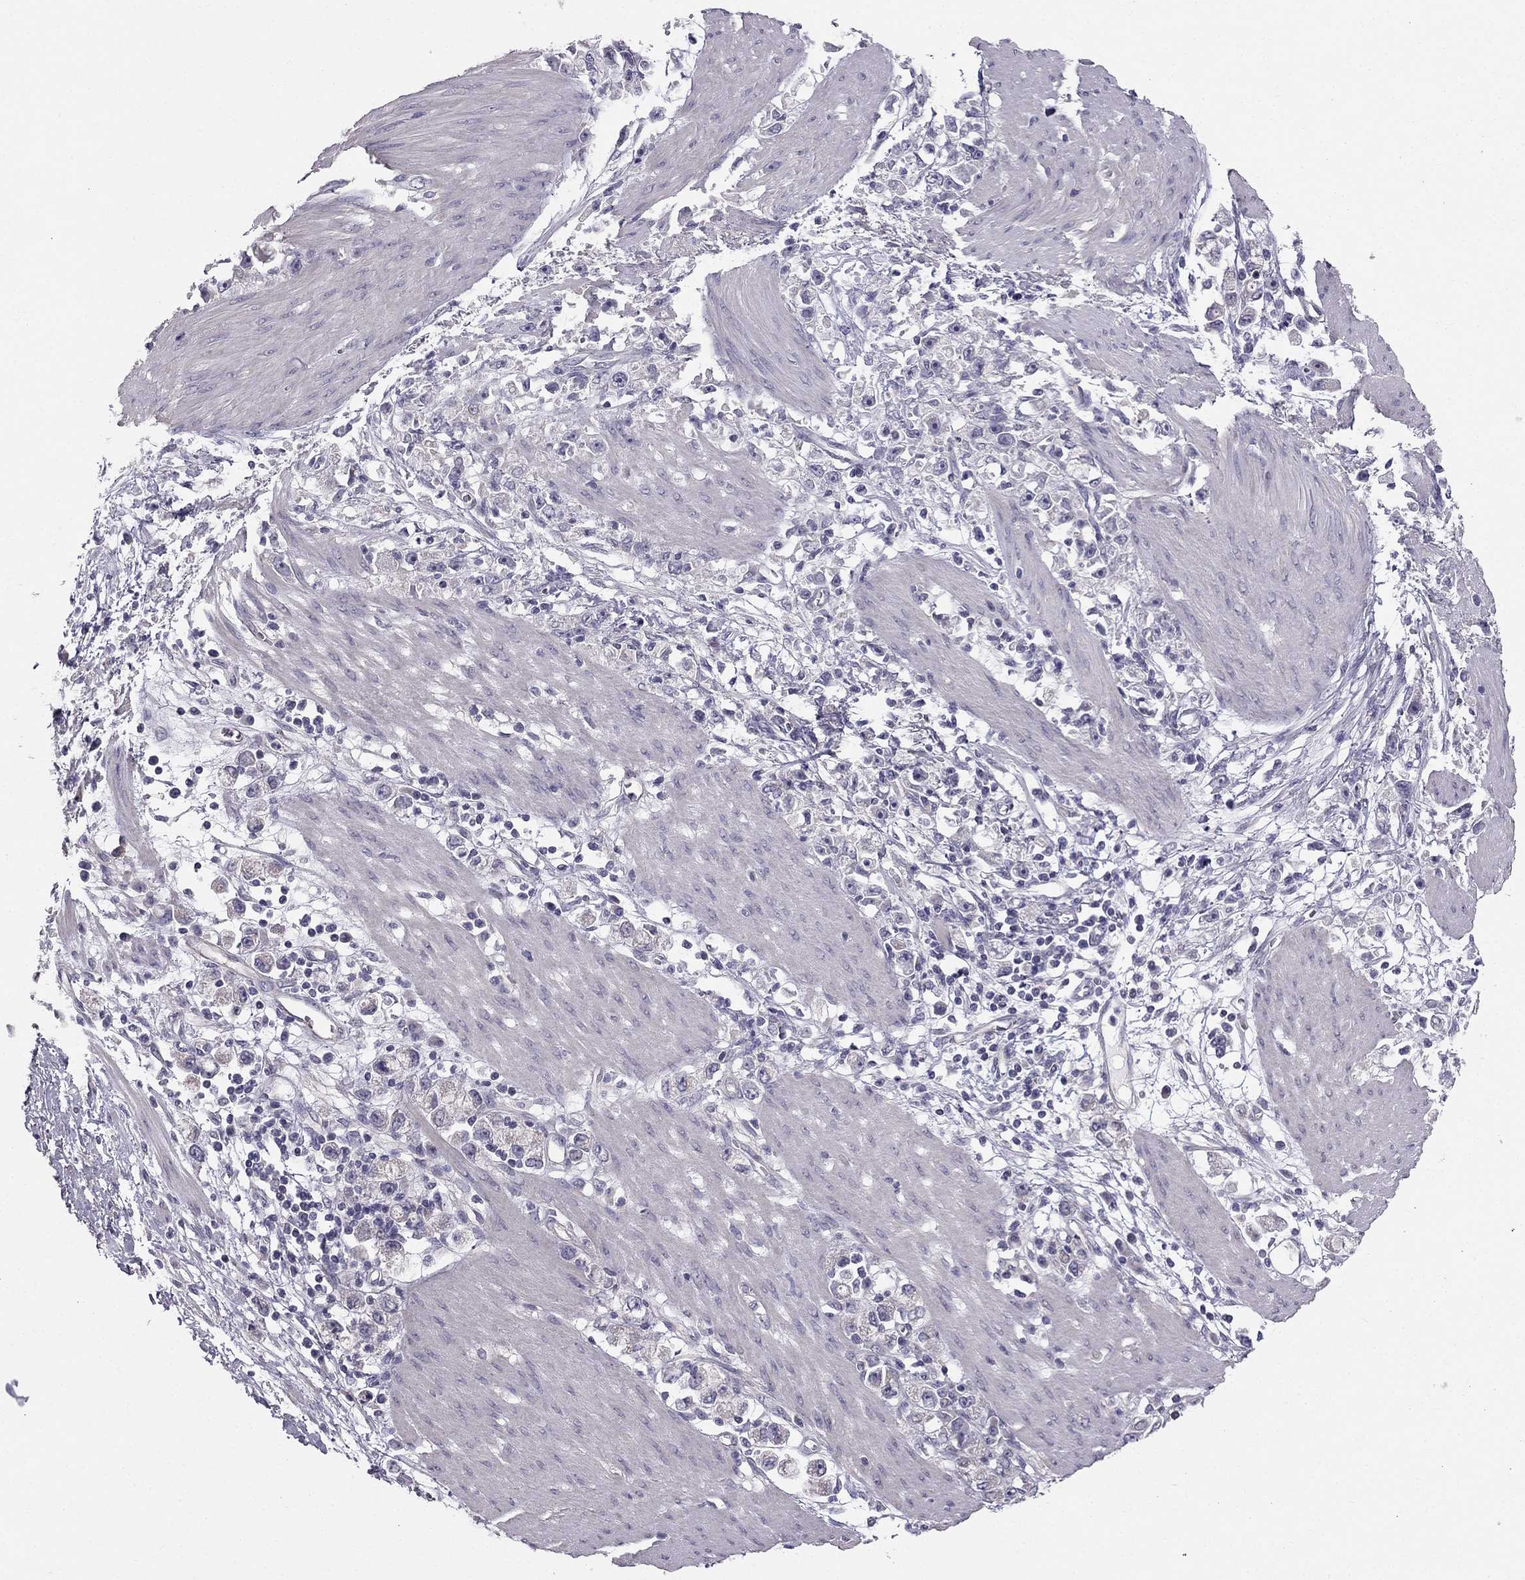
{"staining": {"intensity": "negative", "quantity": "none", "location": "none"}, "tissue": "stomach cancer", "cell_type": "Tumor cells", "image_type": "cancer", "snomed": [{"axis": "morphology", "description": "Adenocarcinoma, NOS"}, {"axis": "topography", "description": "Stomach"}], "caption": "Stomach adenocarcinoma was stained to show a protein in brown. There is no significant expression in tumor cells.", "gene": "HSFX1", "patient": {"sex": "female", "age": 59}}